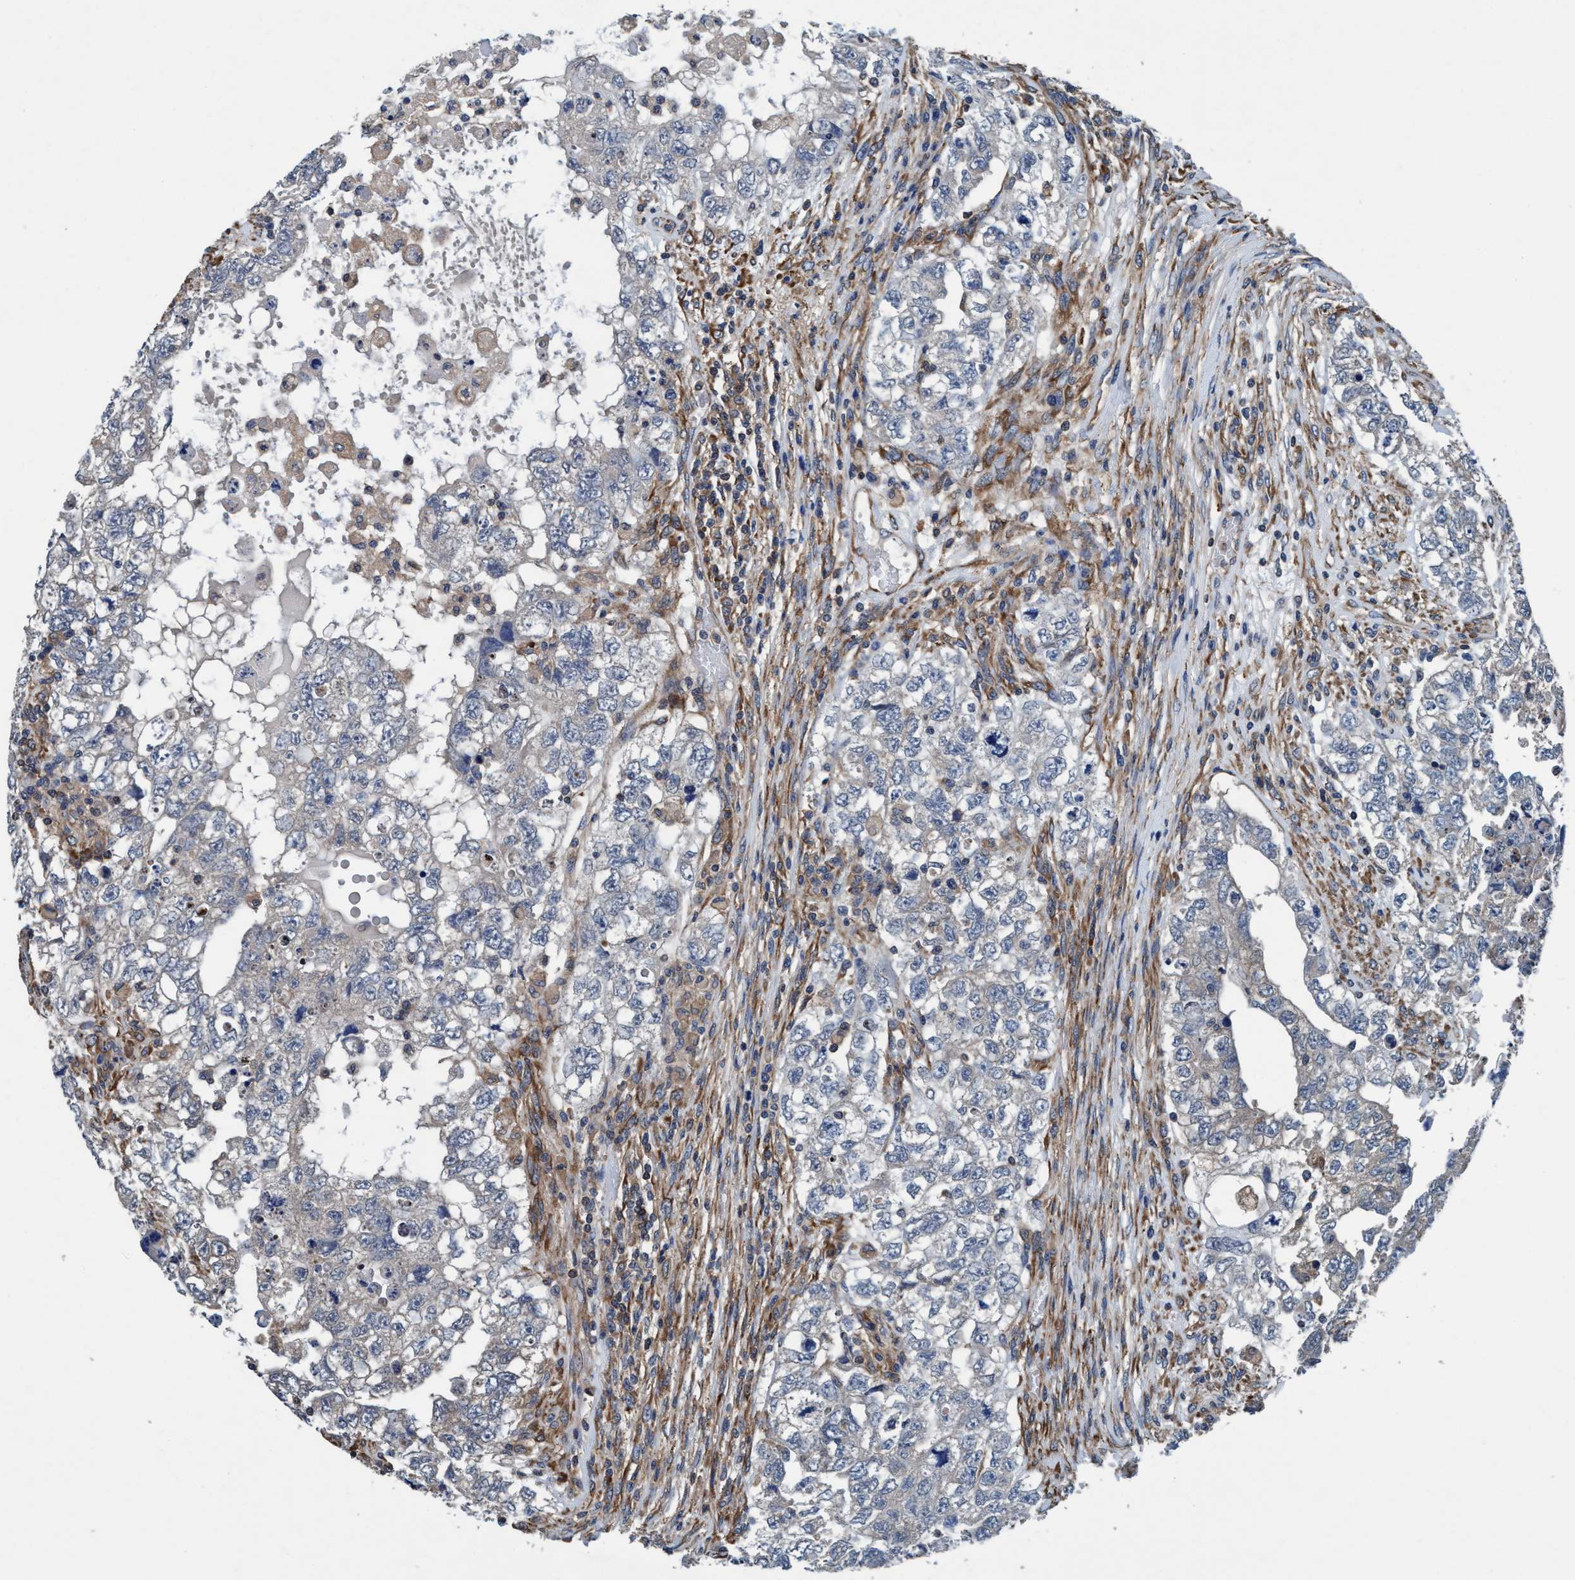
{"staining": {"intensity": "negative", "quantity": "none", "location": "none"}, "tissue": "testis cancer", "cell_type": "Tumor cells", "image_type": "cancer", "snomed": [{"axis": "morphology", "description": "Carcinoma, Embryonal, NOS"}, {"axis": "topography", "description": "Testis"}], "caption": "High magnification brightfield microscopy of testis embryonal carcinoma stained with DAB (3,3'-diaminobenzidine) (brown) and counterstained with hematoxylin (blue): tumor cells show no significant expression.", "gene": "ENDOG", "patient": {"sex": "male", "age": 36}}